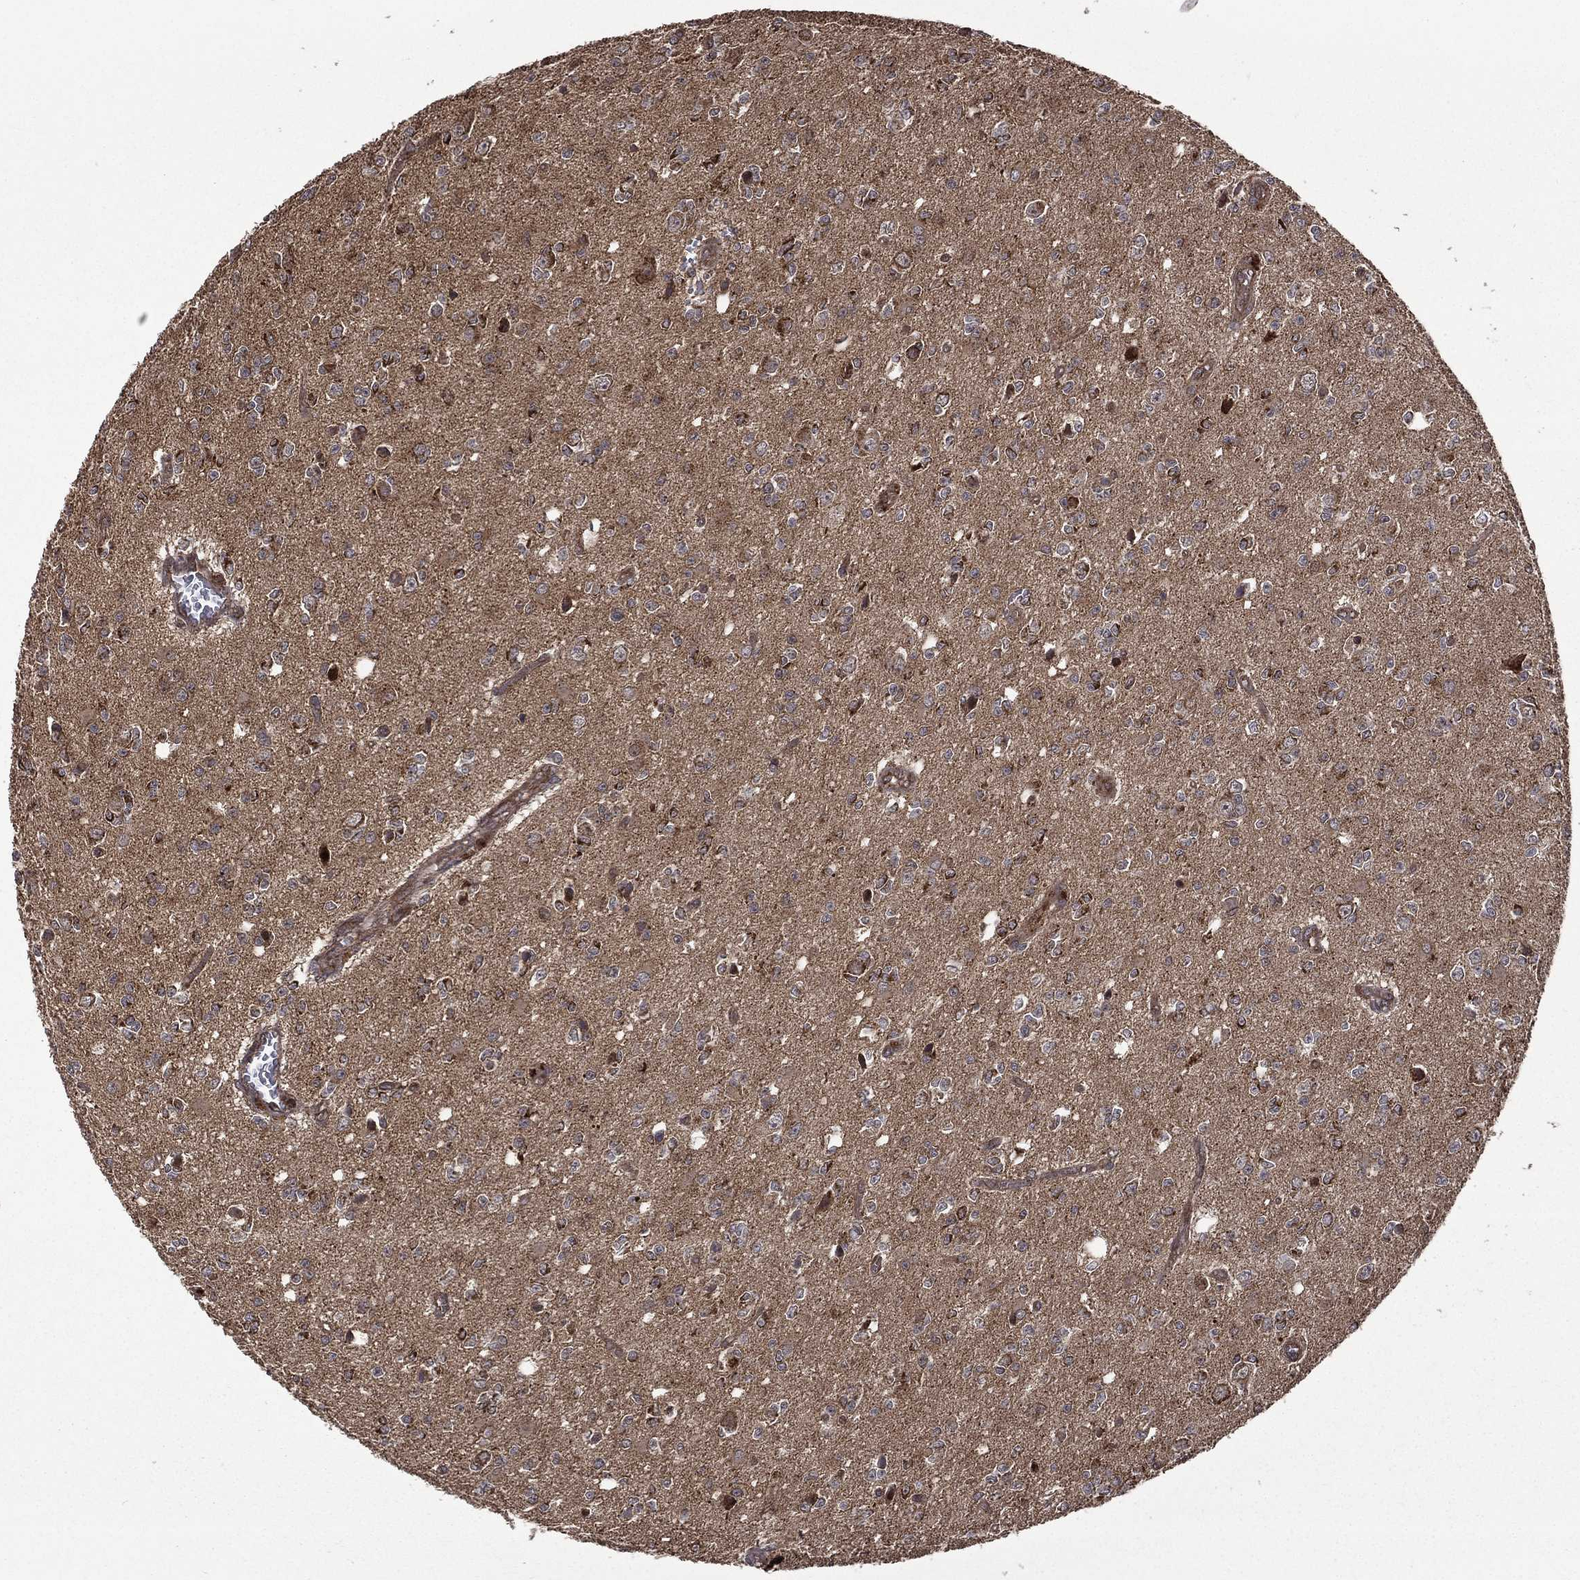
{"staining": {"intensity": "strong", "quantity": "25%-75%", "location": "cytoplasmic/membranous"}, "tissue": "glioma", "cell_type": "Tumor cells", "image_type": "cancer", "snomed": [{"axis": "morphology", "description": "Glioma, malignant, Low grade"}, {"axis": "topography", "description": "Brain"}], "caption": "This image shows IHC staining of glioma, with high strong cytoplasmic/membranous staining in approximately 25%-75% of tumor cells.", "gene": "GIMAP6", "patient": {"sex": "female", "age": 45}}